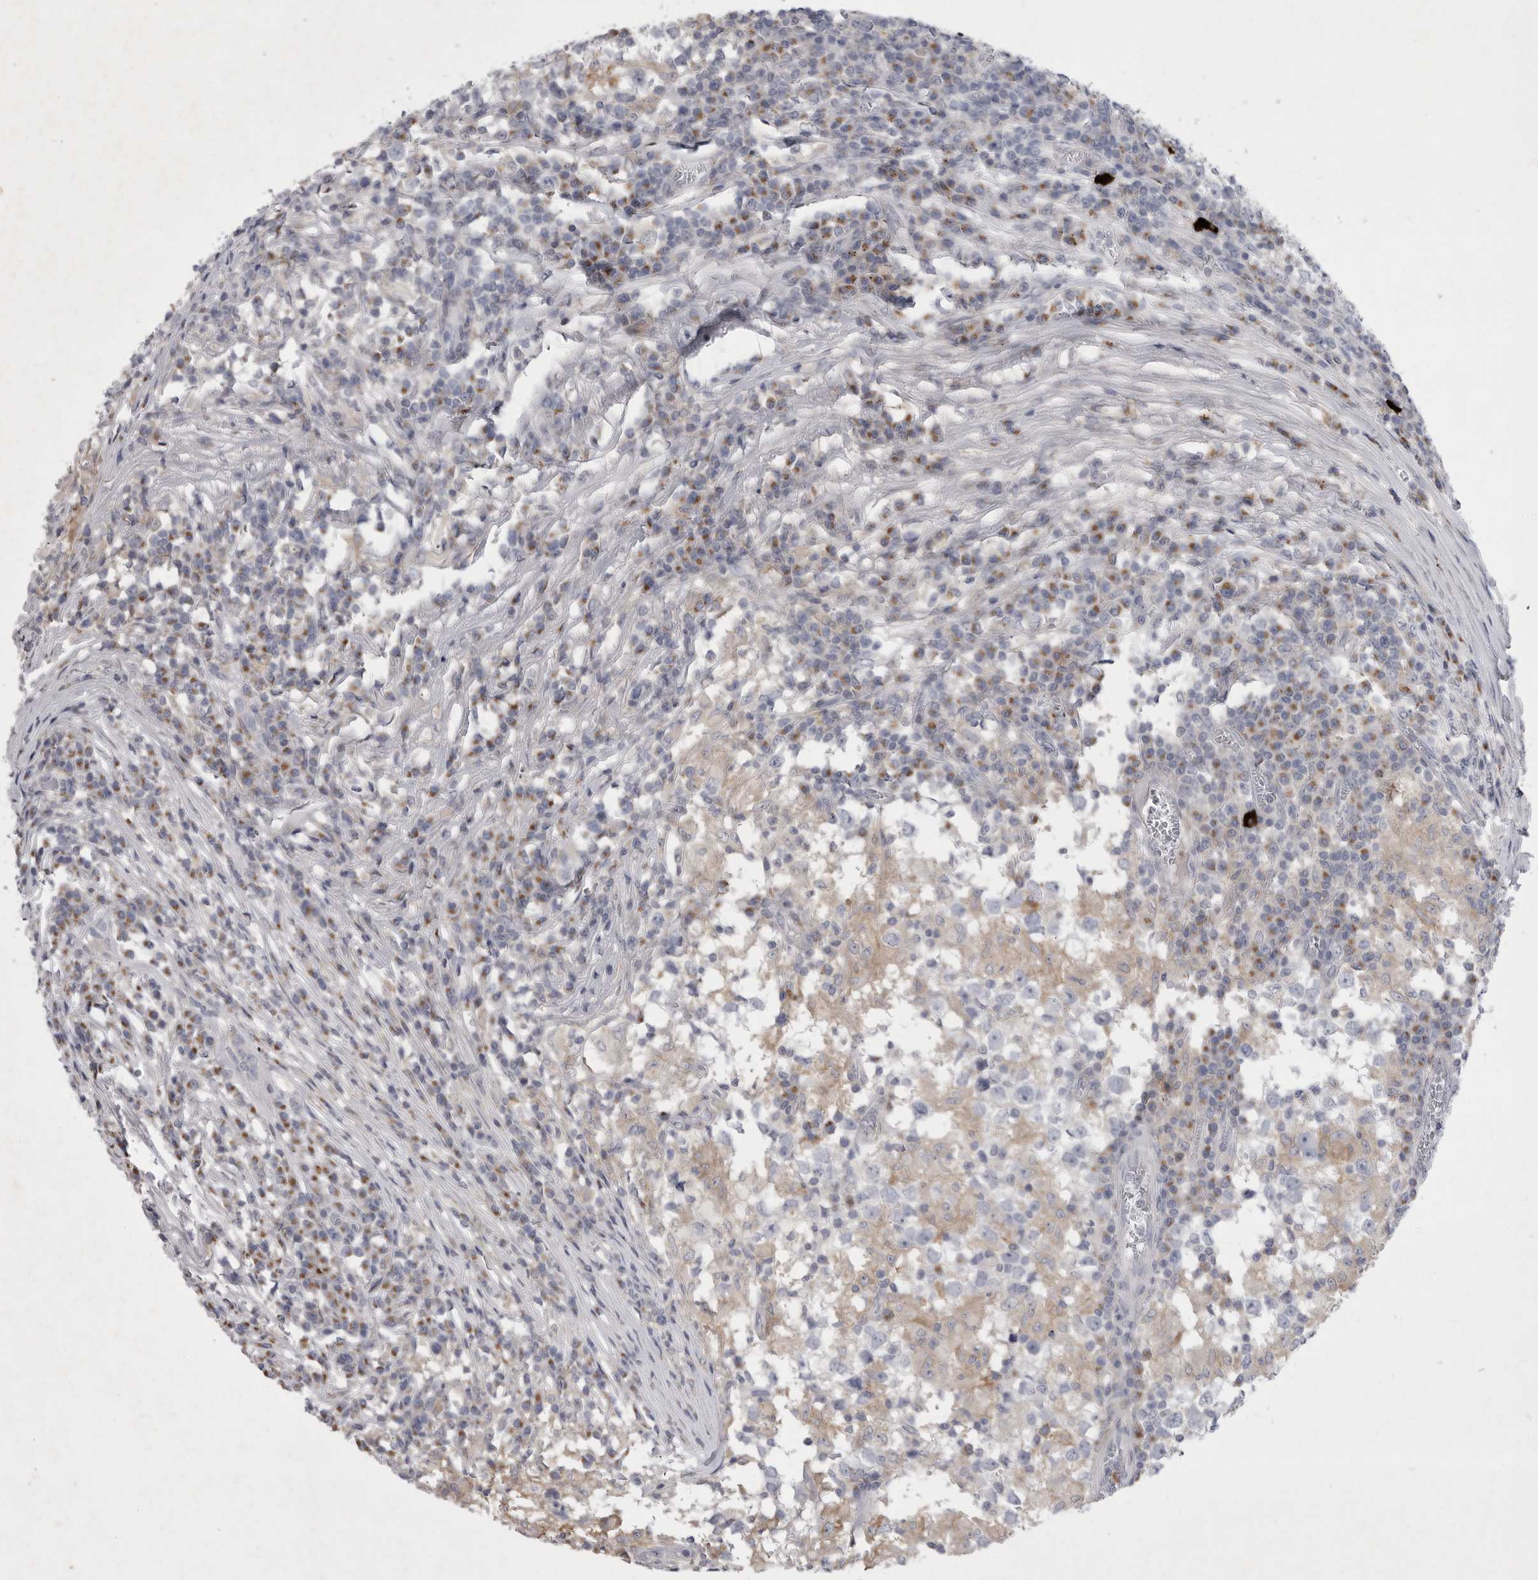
{"staining": {"intensity": "negative", "quantity": "none", "location": "none"}, "tissue": "testis cancer", "cell_type": "Tumor cells", "image_type": "cancer", "snomed": [{"axis": "morphology", "description": "Seminoma, NOS"}, {"axis": "topography", "description": "Testis"}], "caption": "The histopathology image exhibits no significant expression in tumor cells of seminoma (testis).", "gene": "SIGLEC10", "patient": {"sex": "male", "age": 65}}